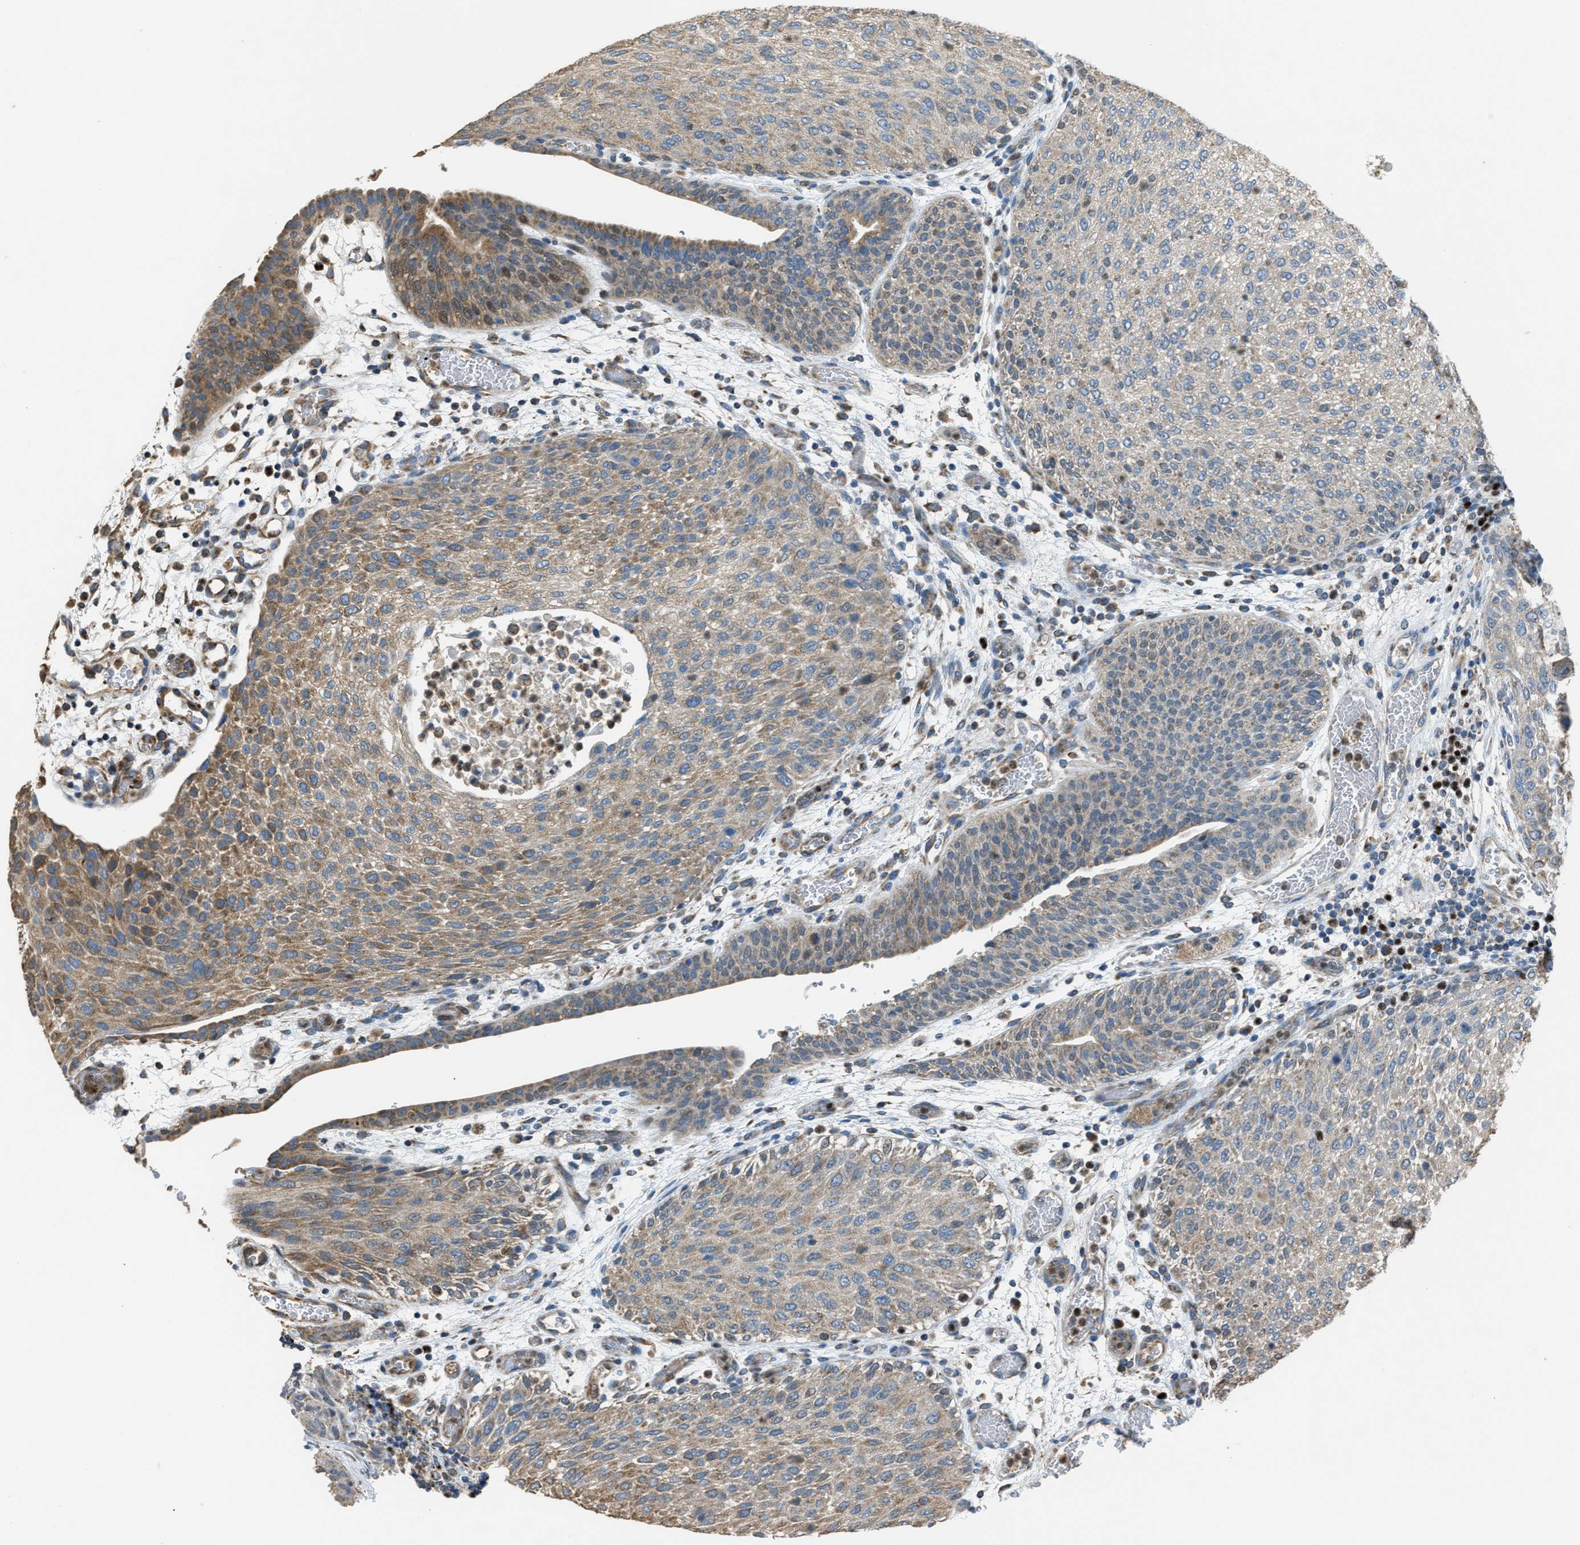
{"staining": {"intensity": "moderate", "quantity": "25%-75%", "location": "cytoplasmic/membranous"}, "tissue": "urothelial cancer", "cell_type": "Tumor cells", "image_type": "cancer", "snomed": [{"axis": "morphology", "description": "Urothelial carcinoma, Low grade"}, {"axis": "morphology", "description": "Urothelial carcinoma, High grade"}, {"axis": "topography", "description": "Urinary bladder"}], "caption": "This is a photomicrograph of IHC staining of urothelial cancer, which shows moderate positivity in the cytoplasmic/membranous of tumor cells.", "gene": "SLC25A11", "patient": {"sex": "male", "age": 35}}